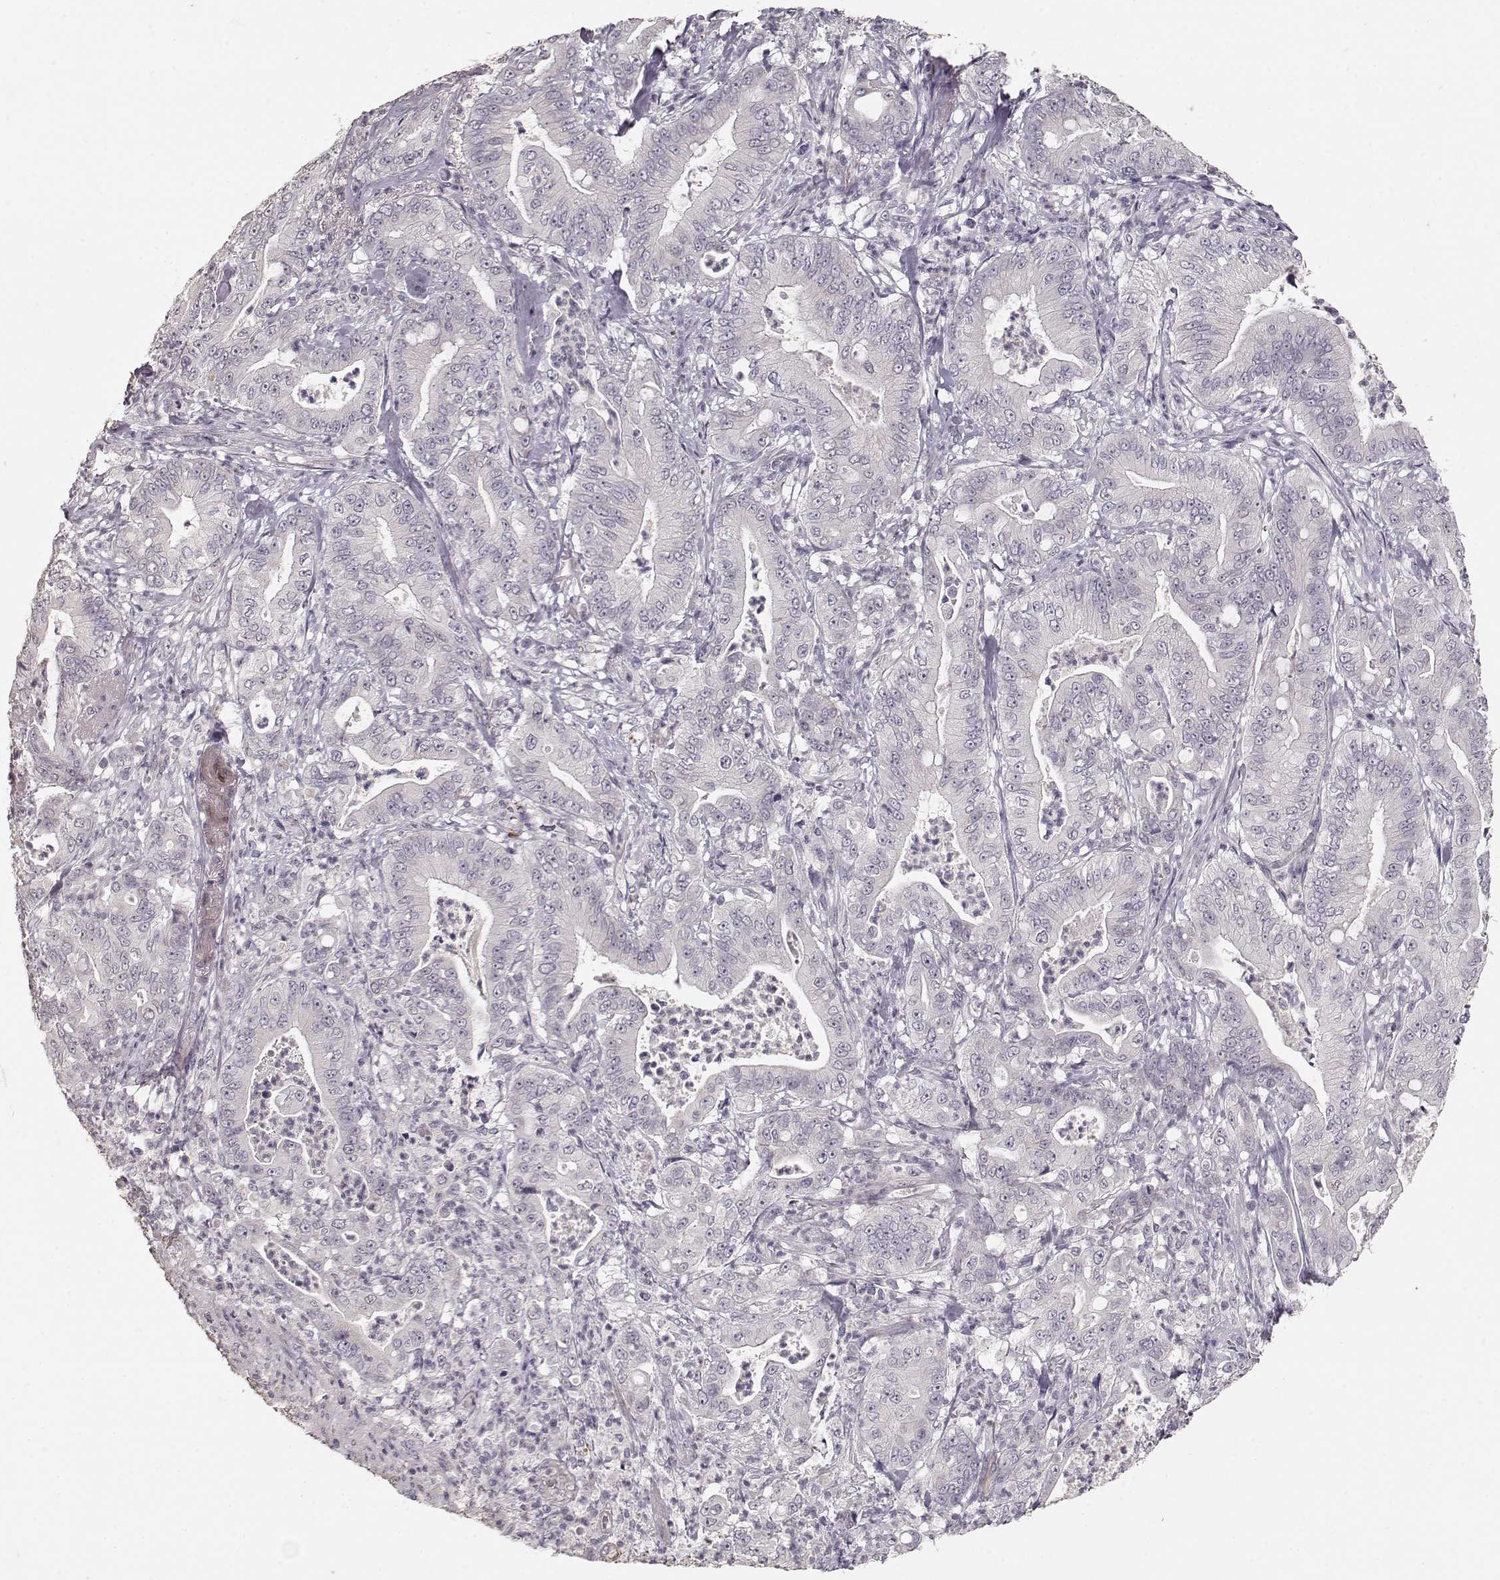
{"staining": {"intensity": "negative", "quantity": "none", "location": "none"}, "tissue": "pancreatic cancer", "cell_type": "Tumor cells", "image_type": "cancer", "snomed": [{"axis": "morphology", "description": "Adenocarcinoma, NOS"}, {"axis": "topography", "description": "Pancreas"}], "caption": "The image demonstrates no significant staining in tumor cells of pancreatic adenocarcinoma.", "gene": "LAMA5", "patient": {"sex": "male", "age": 71}}